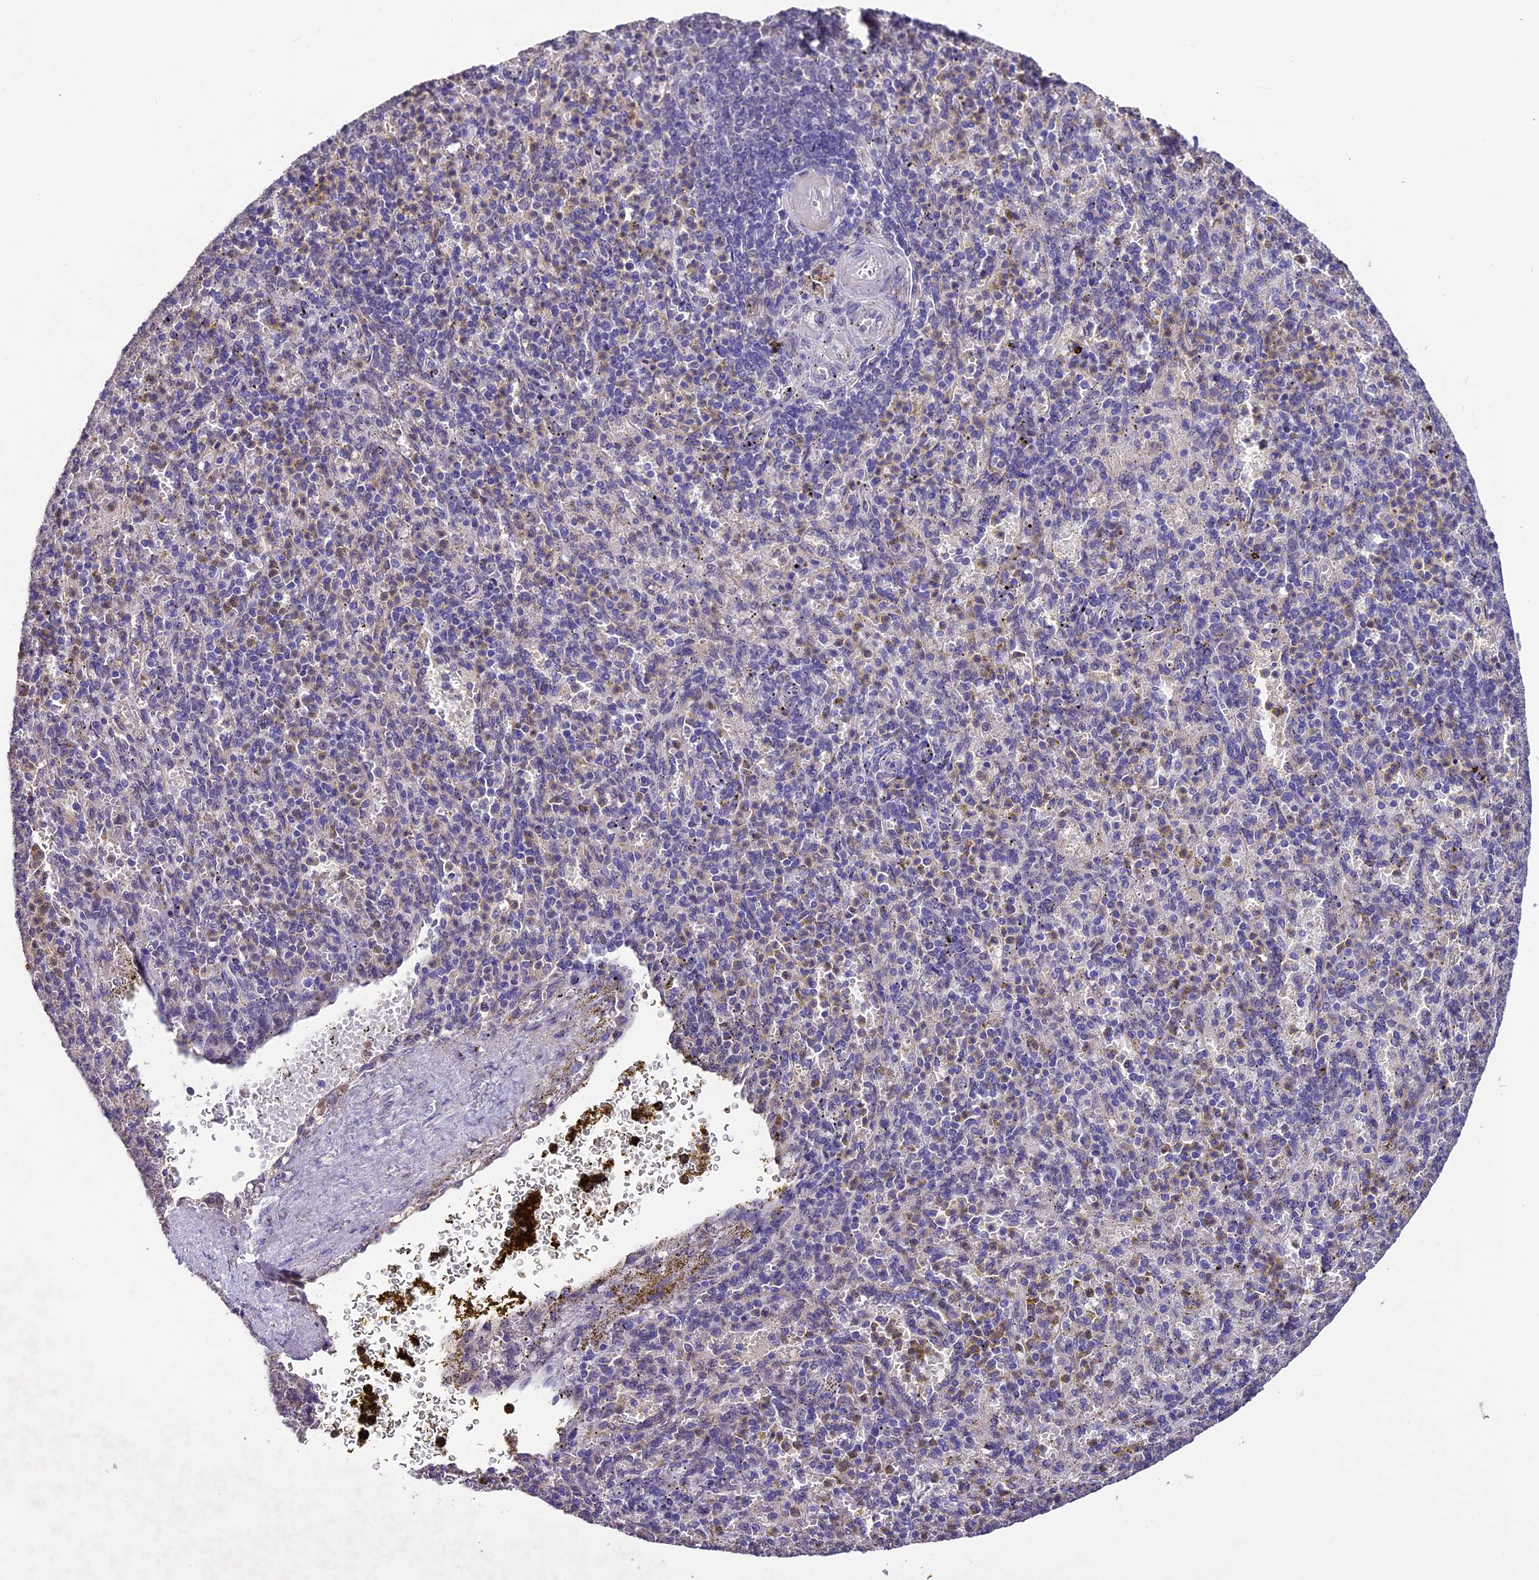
{"staining": {"intensity": "moderate", "quantity": "<25%", "location": "cytoplasmic/membranous"}, "tissue": "spleen", "cell_type": "Cells in red pulp", "image_type": "normal", "snomed": [{"axis": "morphology", "description": "Normal tissue, NOS"}, {"axis": "topography", "description": "Spleen"}], "caption": "The immunohistochemical stain highlights moderate cytoplasmic/membranous staining in cells in red pulp of unremarkable spleen. (IHC, brightfield microscopy, high magnification).", "gene": "DIS3L", "patient": {"sex": "female", "age": 74}}